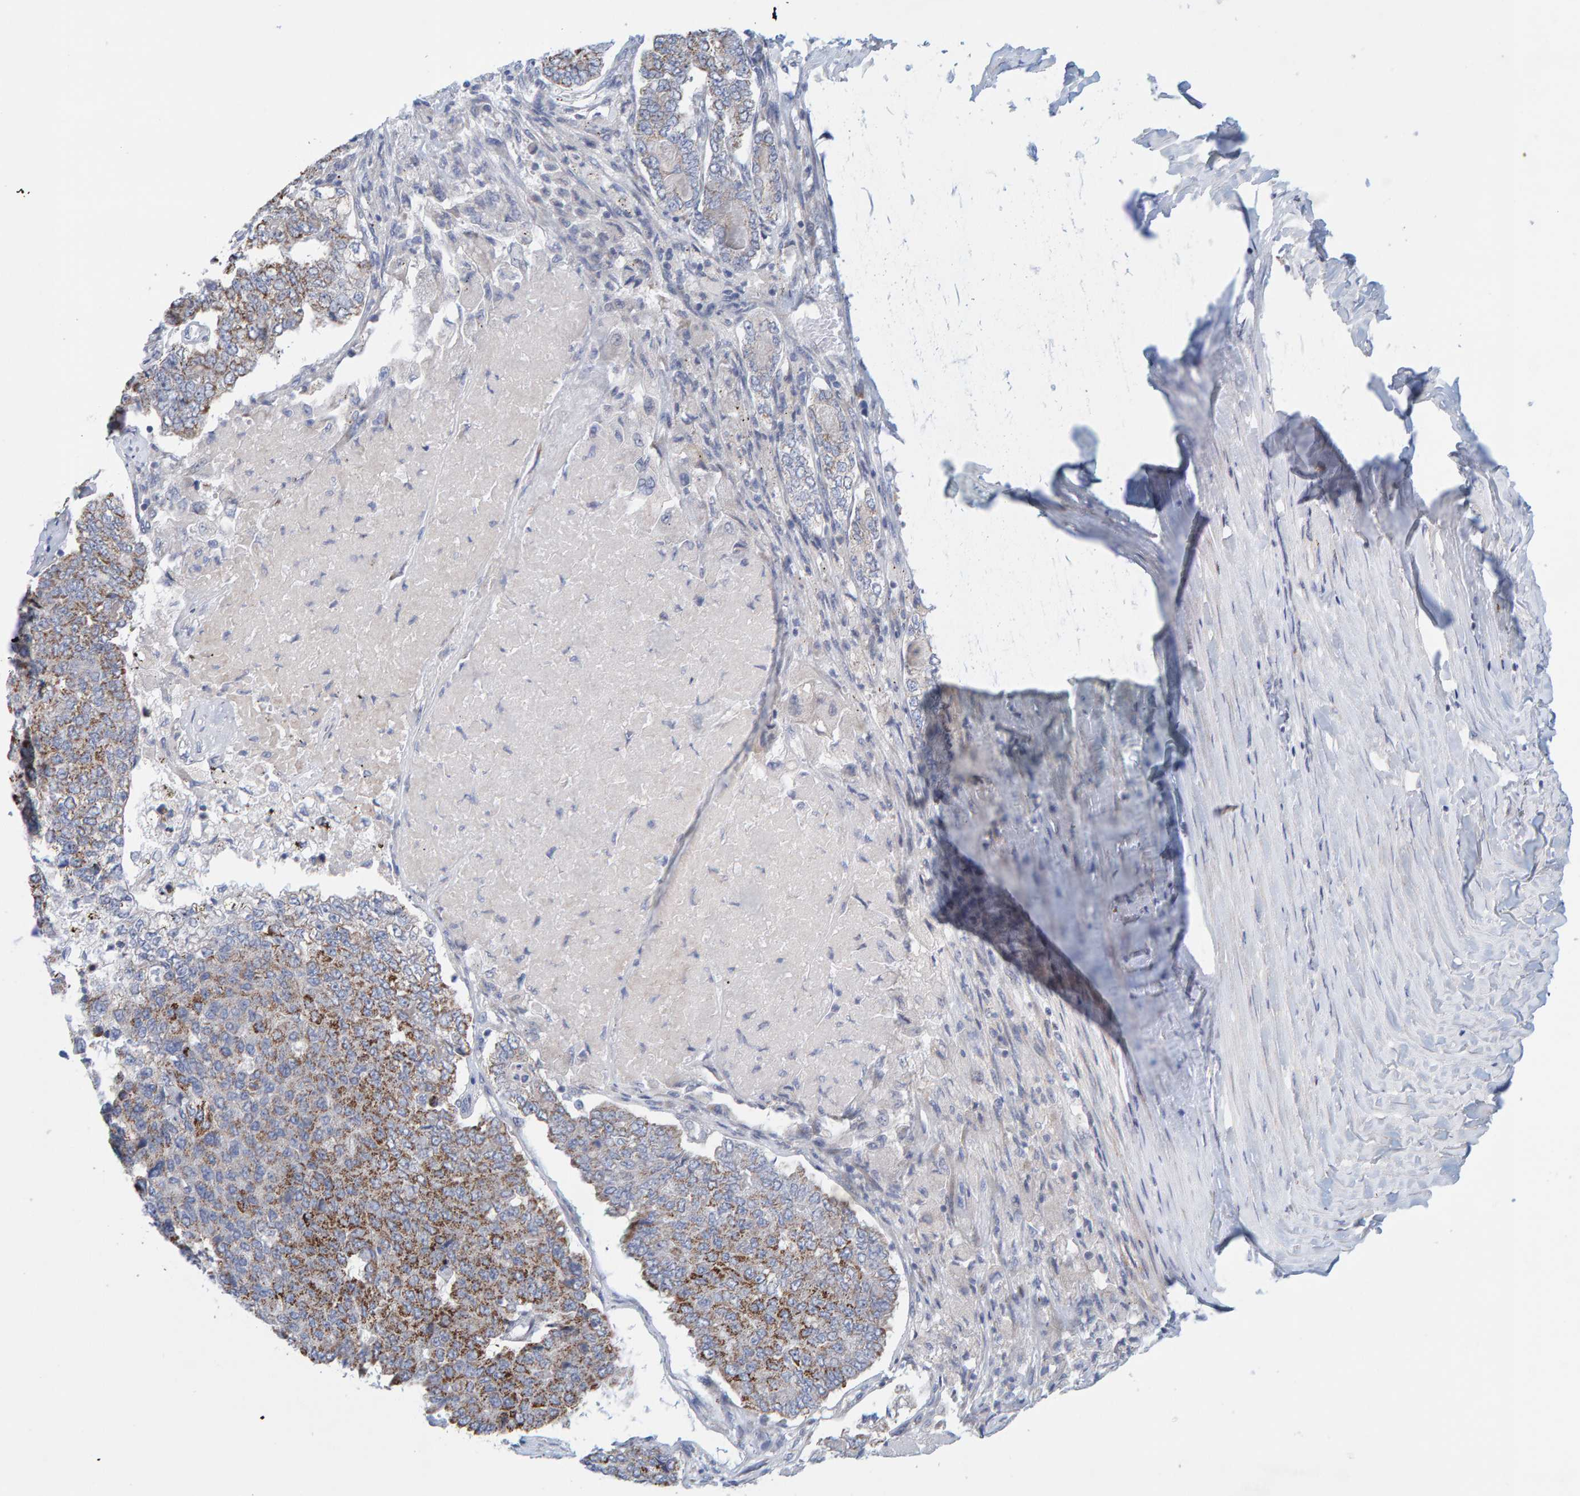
{"staining": {"intensity": "moderate", "quantity": ">75%", "location": "cytoplasmic/membranous"}, "tissue": "pancreatic cancer", "cell_type": "Tumor cells", "image_type": "cancer", "snomed": [{"axis": "morphology", "description": "Adenocarcinoma, NOS"}, {"axis": "topography", "description": "Pancreas"}], "caption": "About >75% of tumor cells in adenocarcinoma (pancreatic) exhibit moderate cytoplasmic/membranous protein staining as visualized by brown immunohistochemical staining.", "gene": "ZC3H3", "patient": {"sex": "male", "age": 50}}